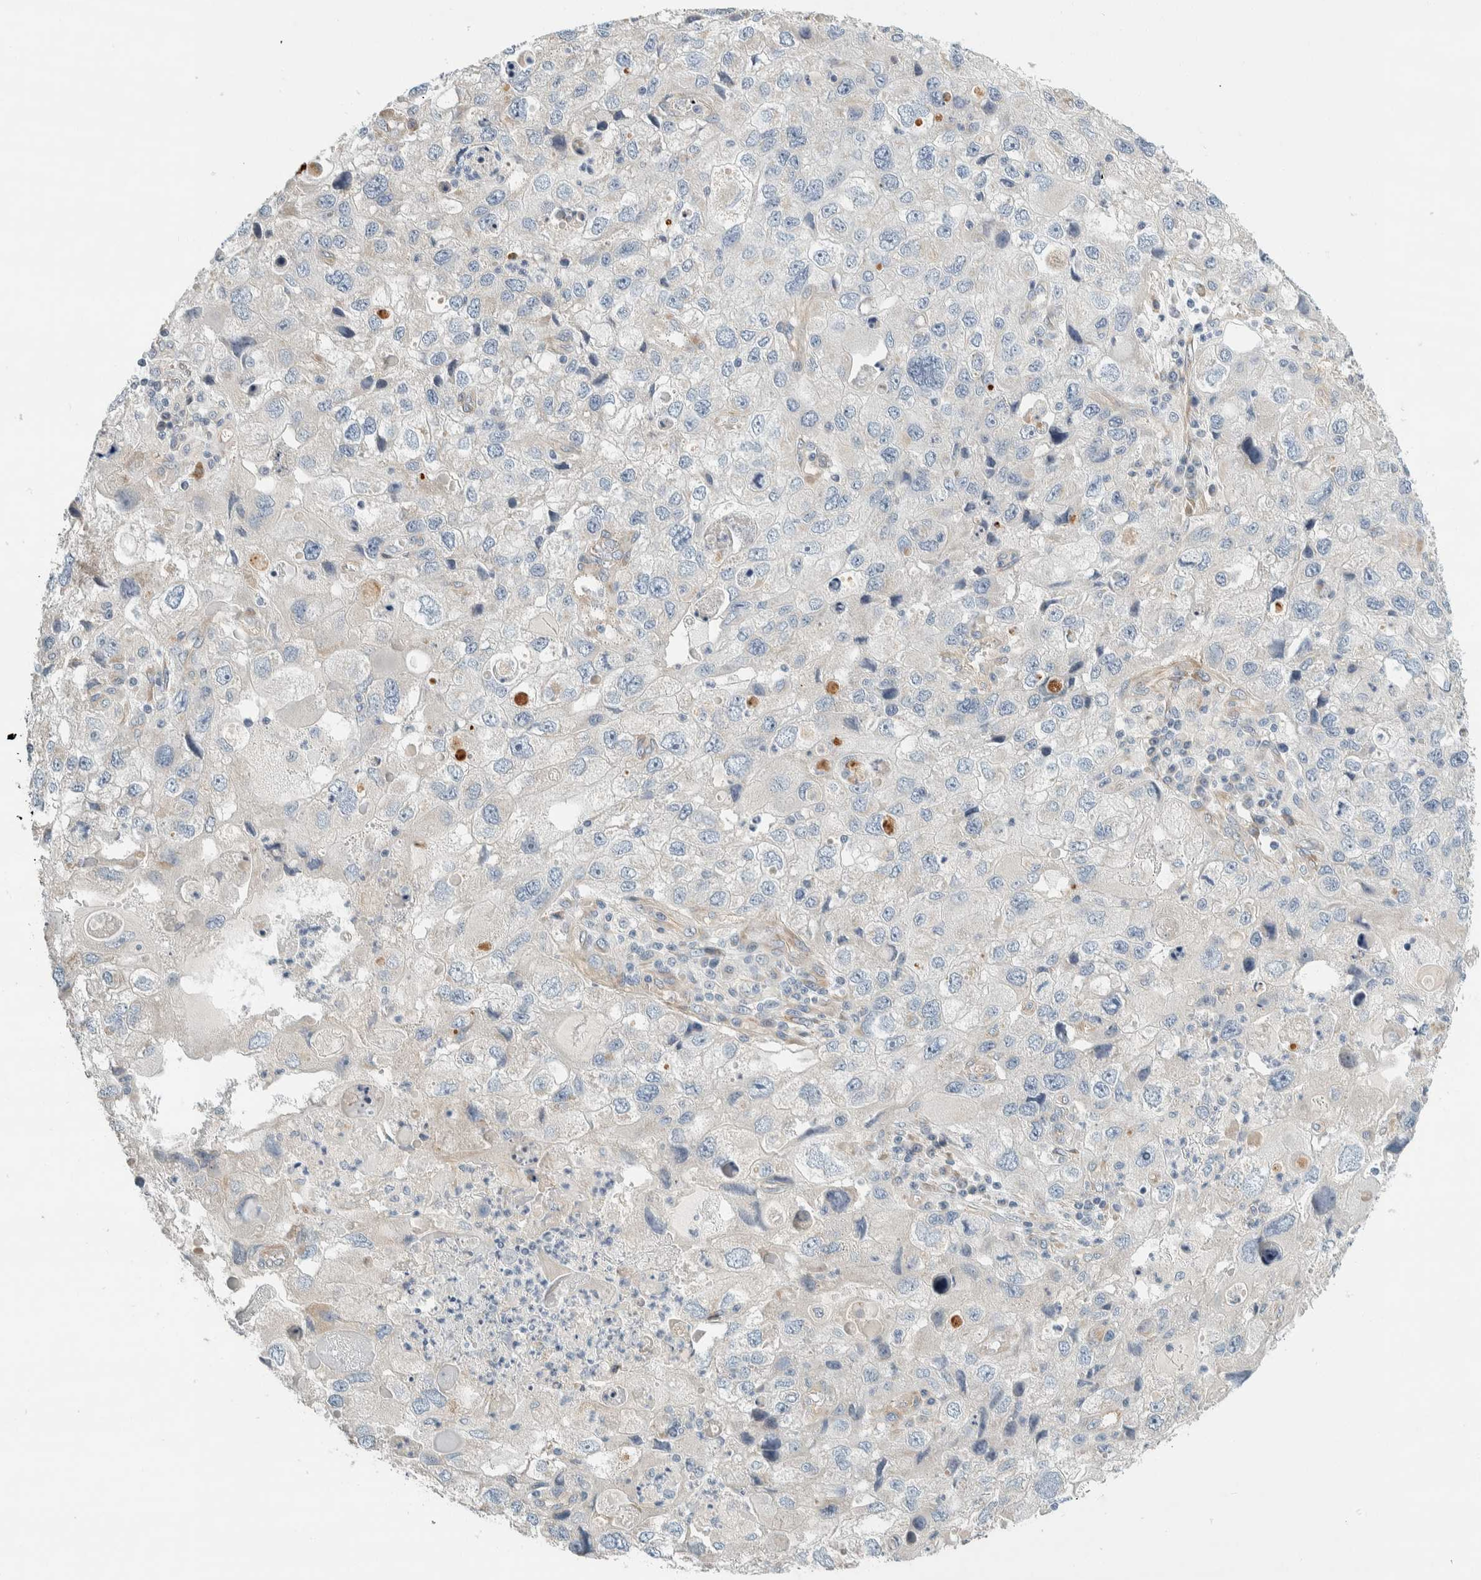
{"staining": {"intensity": "negative", "quantity": "none", "location": "none"}, "tissue": "endometrial cancer", "cell_type": "Tumor cells", "image_type": "cancer", "snomed": [{"axis": "morphology", "description": "Adenocarcinoma, NOS"}, {"axis": "topography", "description": "Endometrium"}], "caption": "A photomicrograph of human endometrial cancer (adenocarcinoma) is negative for staining in tumor cells.", "gene": "CDR2", "patient": {"sex": "female", "age": 49}}